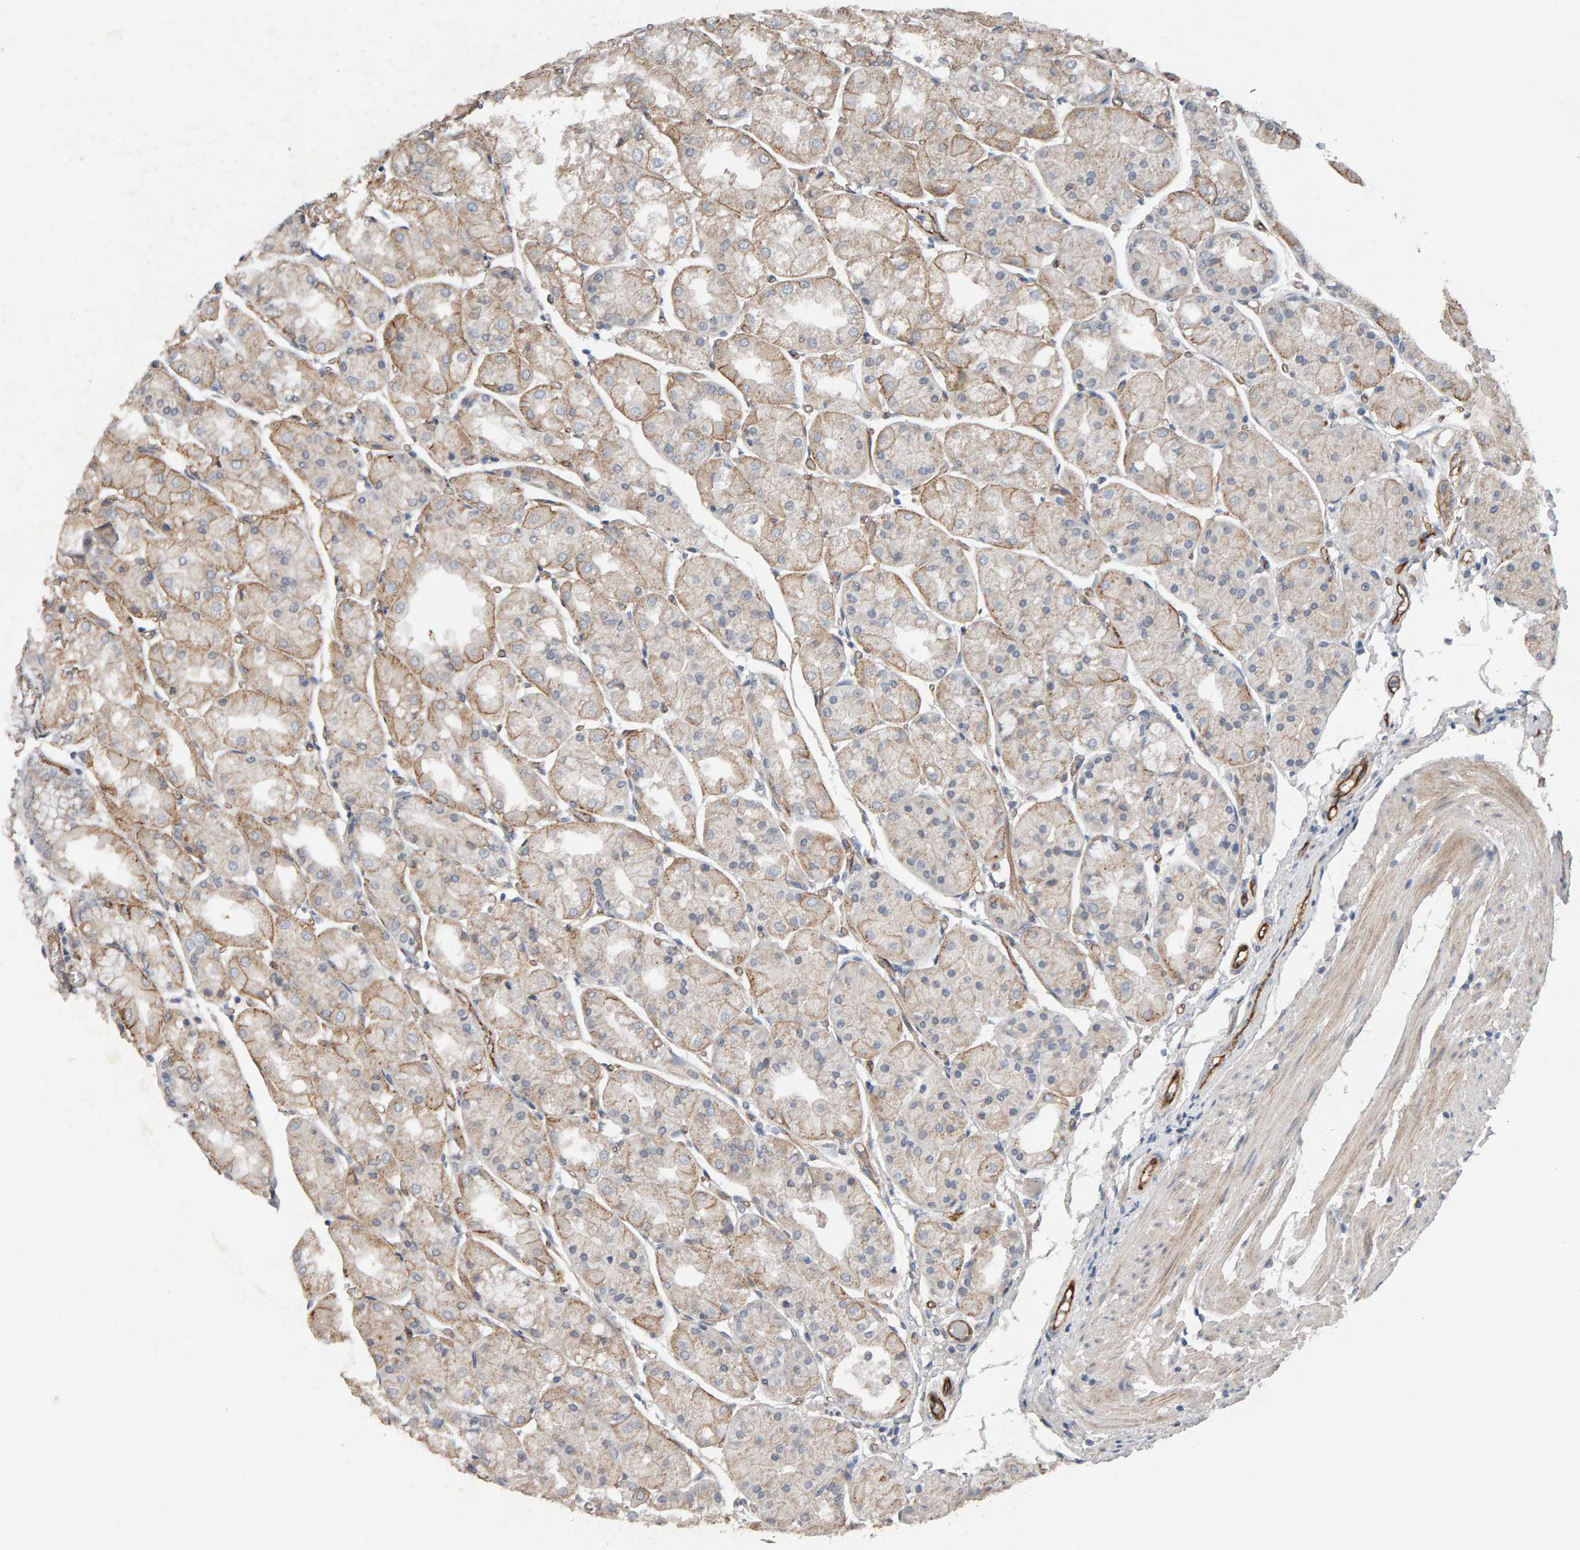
{"staining": {"intensity": "moderate", "quantity": ">75%", "location": "cytoplasmic/membranous"}, "tissue": "stomach", "cell_type": "Glandular cells", "image_type": "normal", "snomed": [{"axis": "morphology", "description": "Normal tissue, NOS"}, {"axis": "topography", "description": "Stomach, upper"}], "caption": "Human stomach stained for a protein (brown) shows moderate cytoplasmic/membranous positive expression in approximately >75% of glandular cells.", "gene": "PTPRM", "patient": {"sex": "male", "age": 72}}